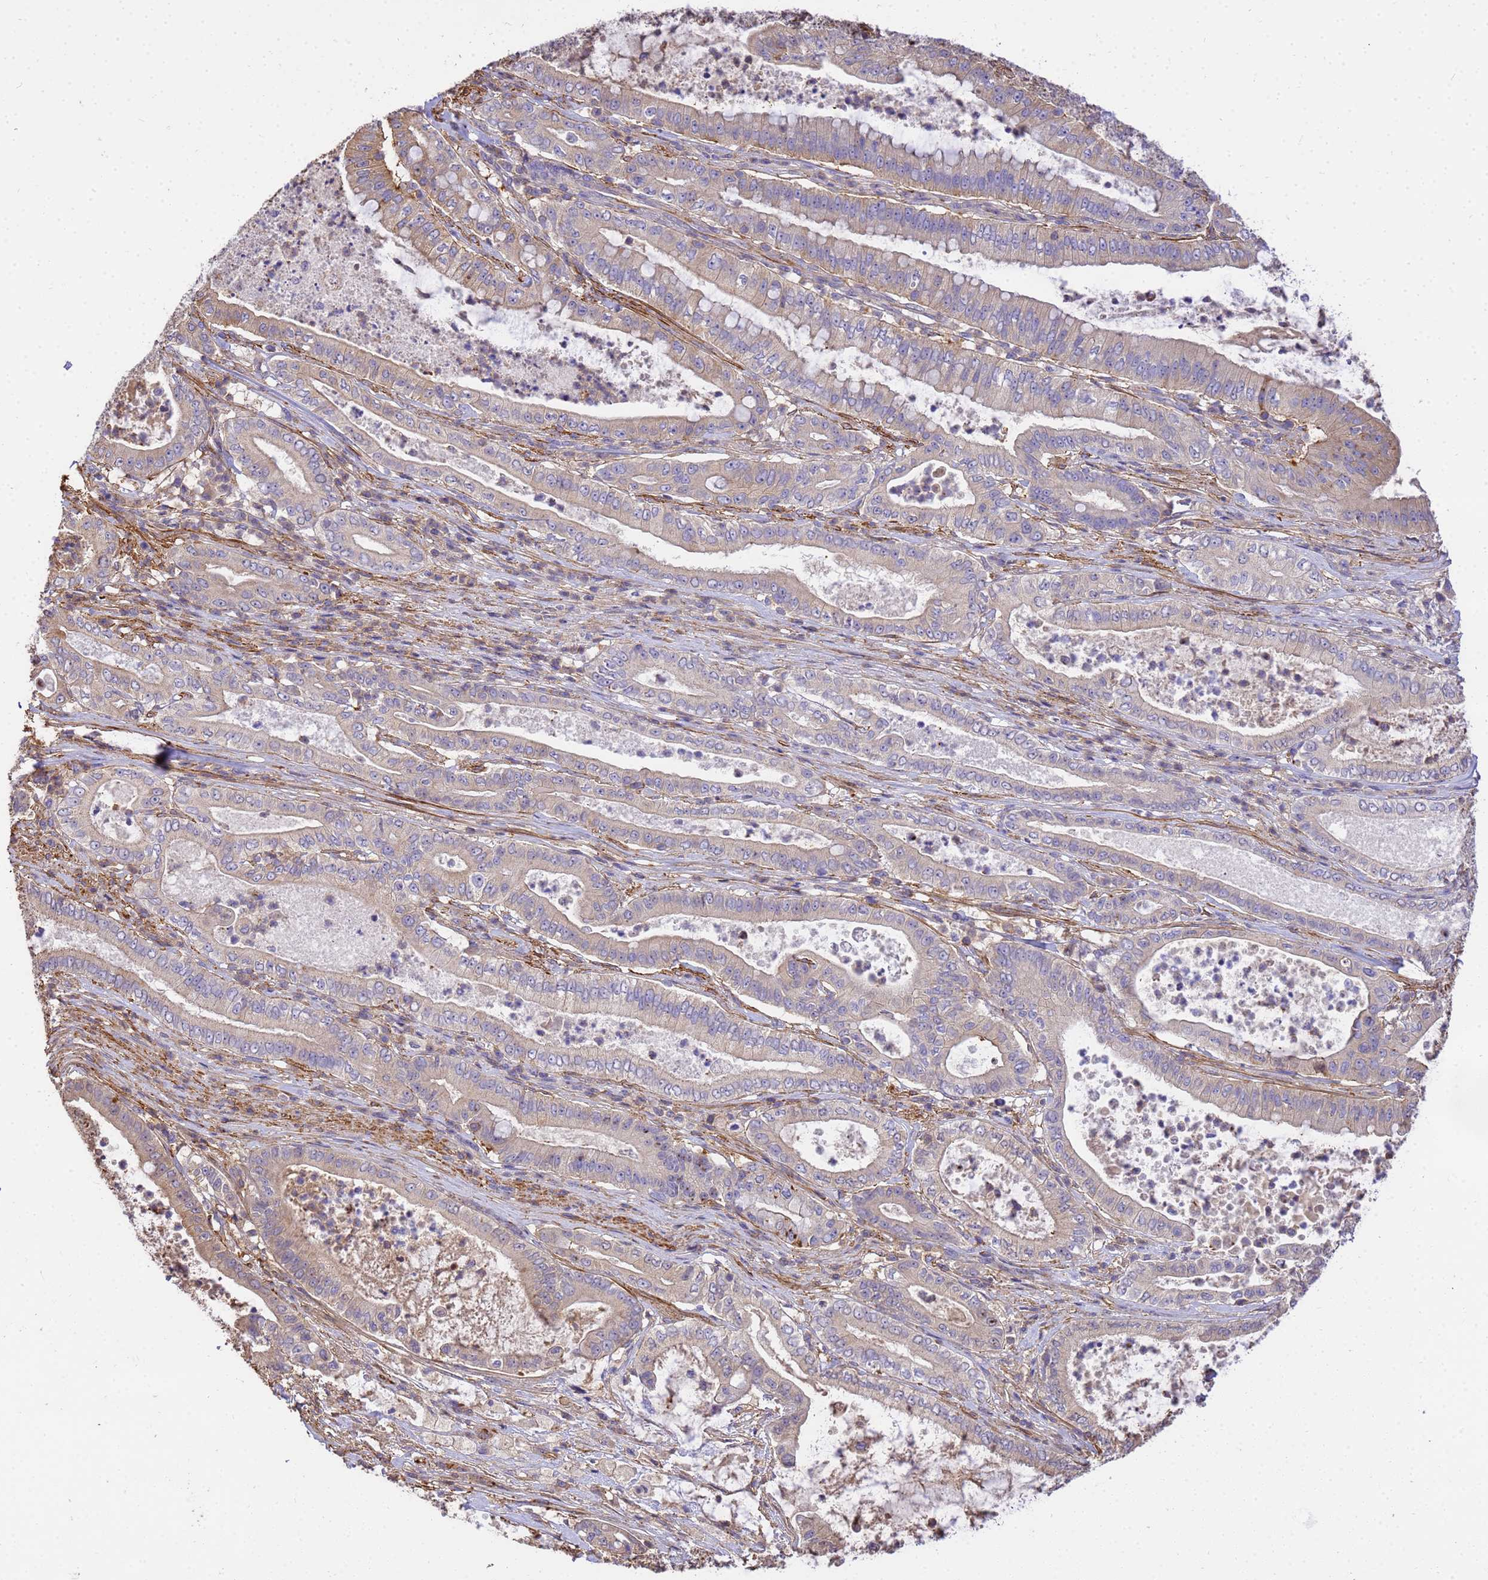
{"staining": {"intensity": "weak", "quantity": "<25%", "location": "cytoplasmic/membranous"}, "tissue": "pancreatic cancer", "cell_type": "Tumor cells", "image_type": "cancer", "snomed": [{"axis": "morphology", "description": "Adenocarcinoma, NOS"}, {"axis": "topography", "description": "Pancreas"}], "caption": "Tumor cells show no significant protein positivity in pancreatic cancer.", "gene": "WDR64", "patient": {"sex": "male", "age": 71}}